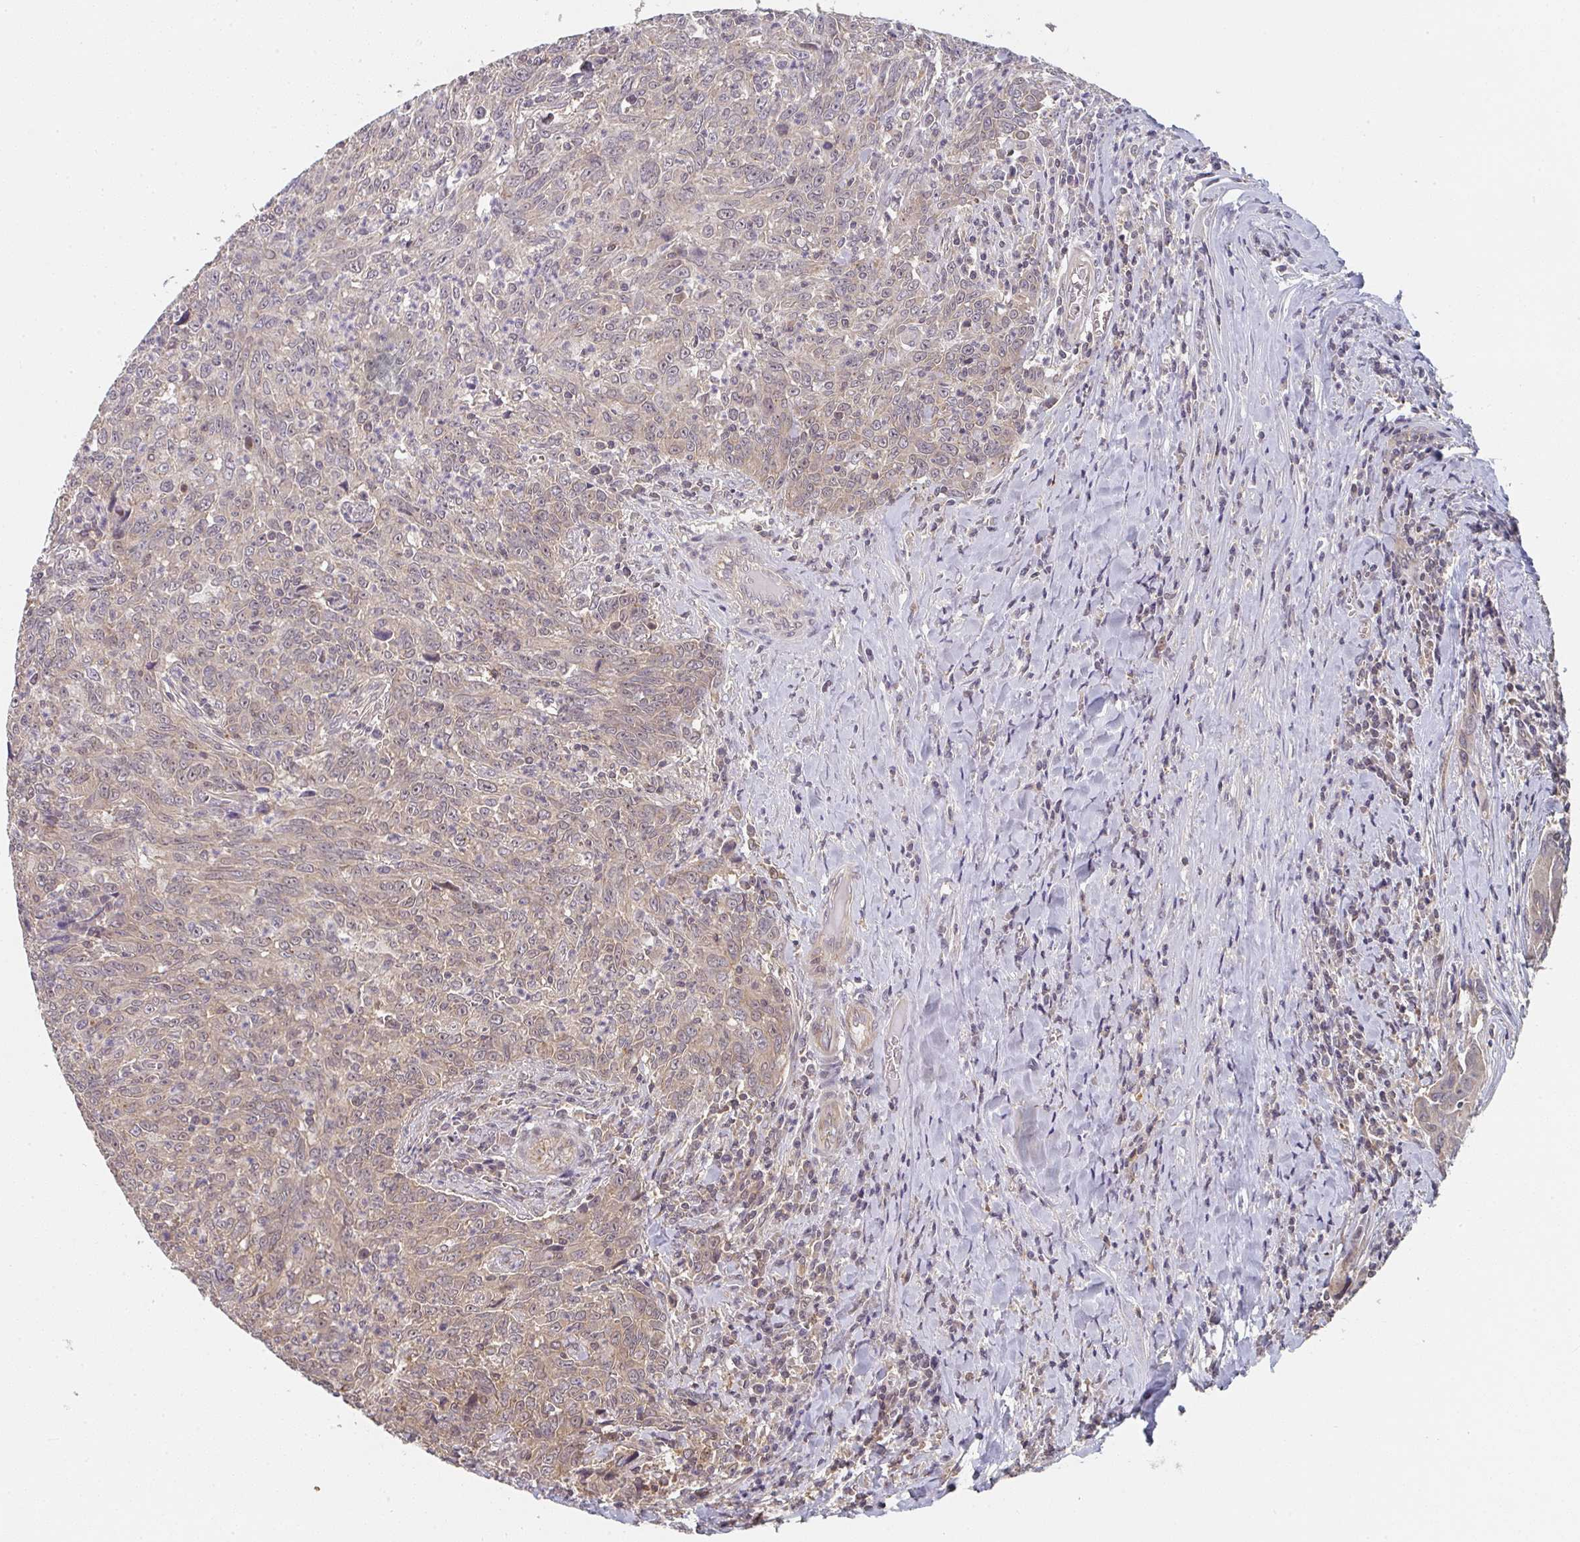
{"staining": {"intensity": "weak", "quantity": "<25%", "location": "cytoplasmic/membranous"}, "tissue": "breast cancer", "cell_type": "Tumor cells", "image_type": "cancer", "snomed": [{"axis": "morphology", "description": "Duct carcinoma"}, {"axis": "topography", "description": "Breast"}], "caption": "This is an IHC micrograph of human breast cancer. There is no staining in tumor cells.", "gene": "RANGRF", "patient": {"sex": "female", "age": 50}}